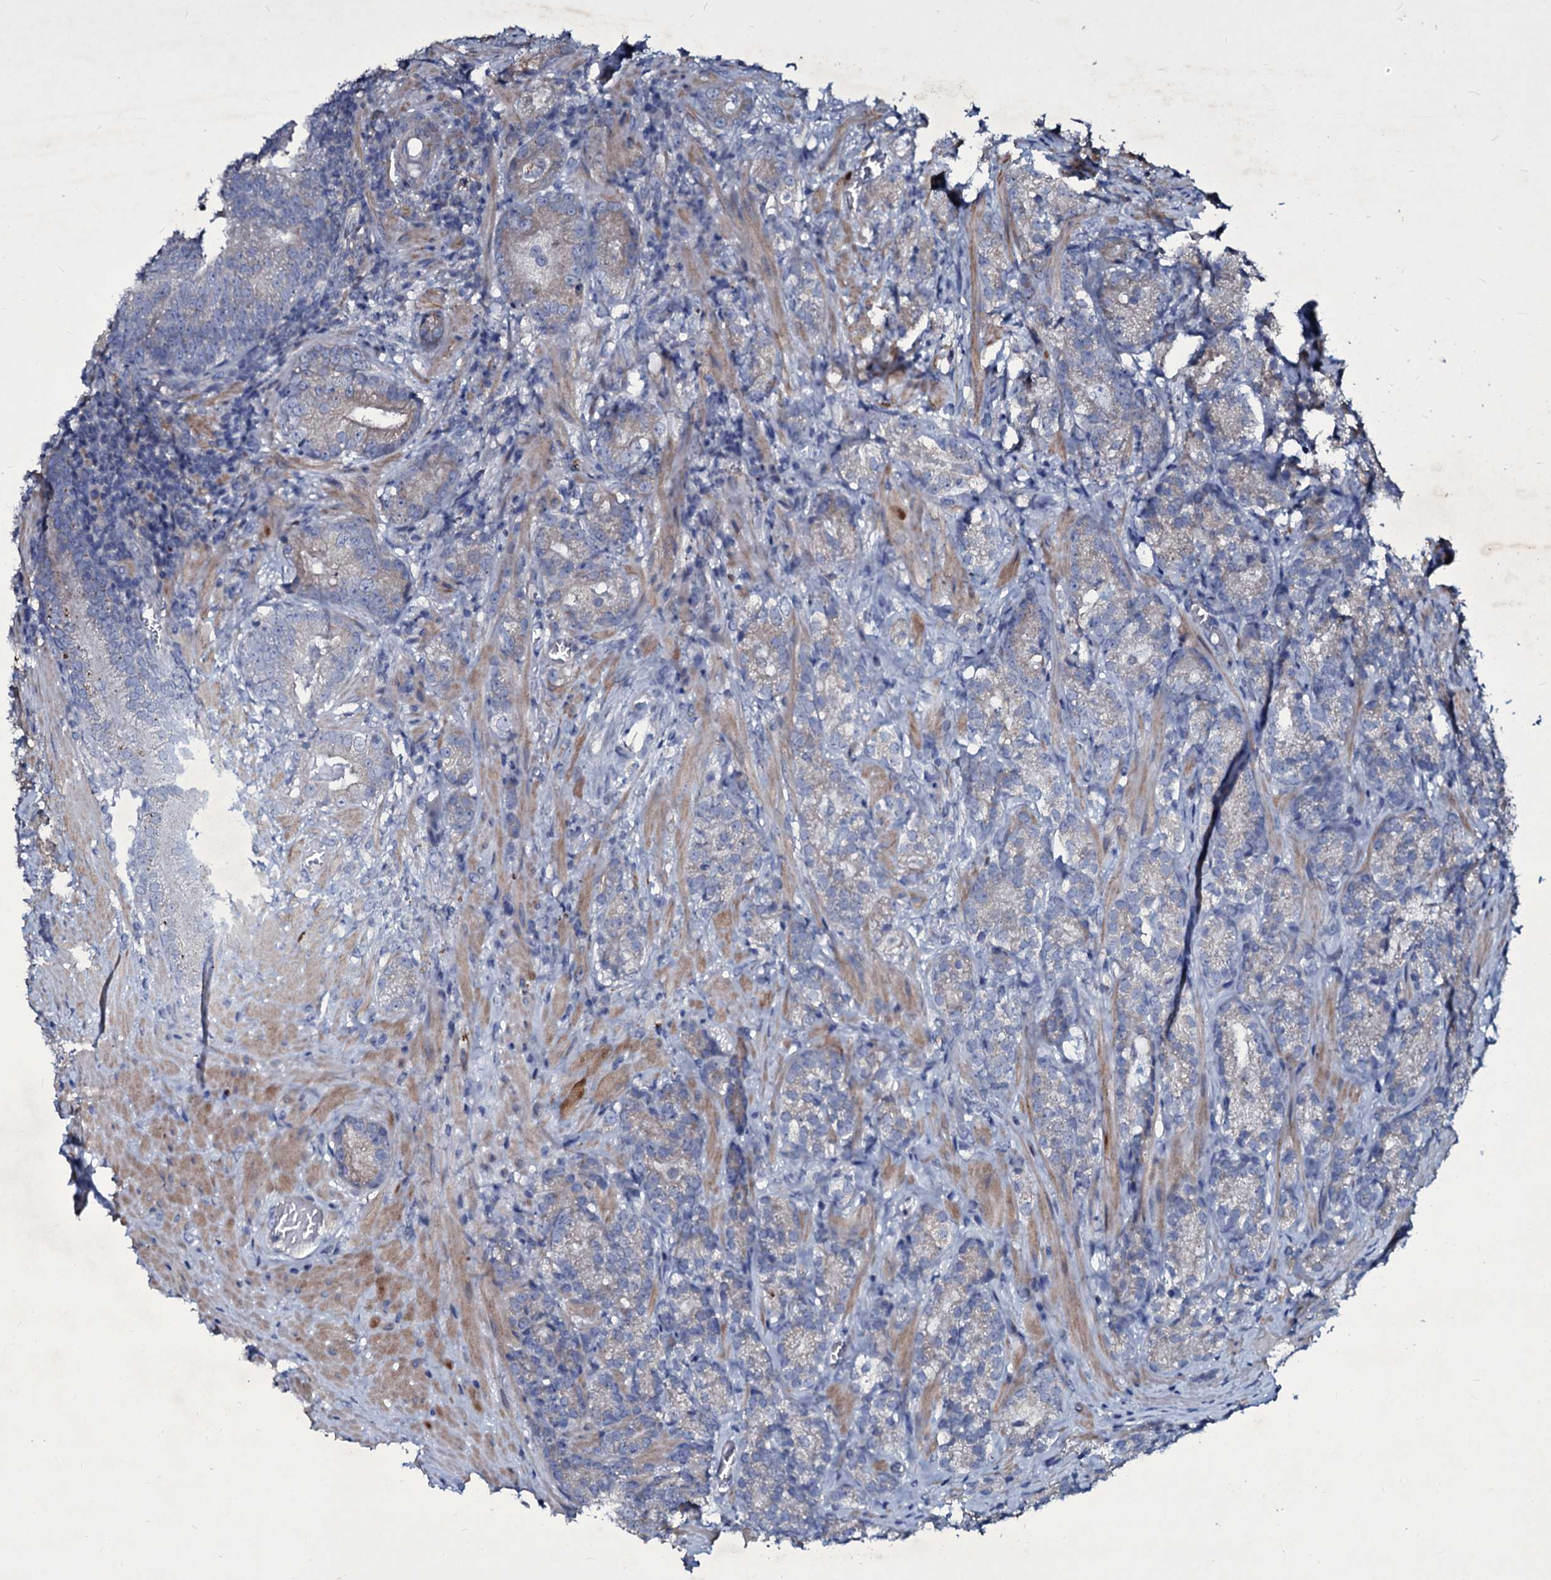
{"staining": {"intensity": "negative", "quantity": "none", "location": "none"}, "tissue": "prostate cancer", "cell_type": "Tumor cells", "image_type": "cancer", "snomed": [{"axis": "morphology", "description": "Adenocarcinoma, High grade"}, {"axis": "topography", "description": "Prostate"}], "caption": "Adenocarcinoma (high-grade) (prostate) was stained to show a protein in brown. There is no significant positivity in tumor cells.", "gene": "SELENOT", "patient": {"sex": "male", "age": 69}}